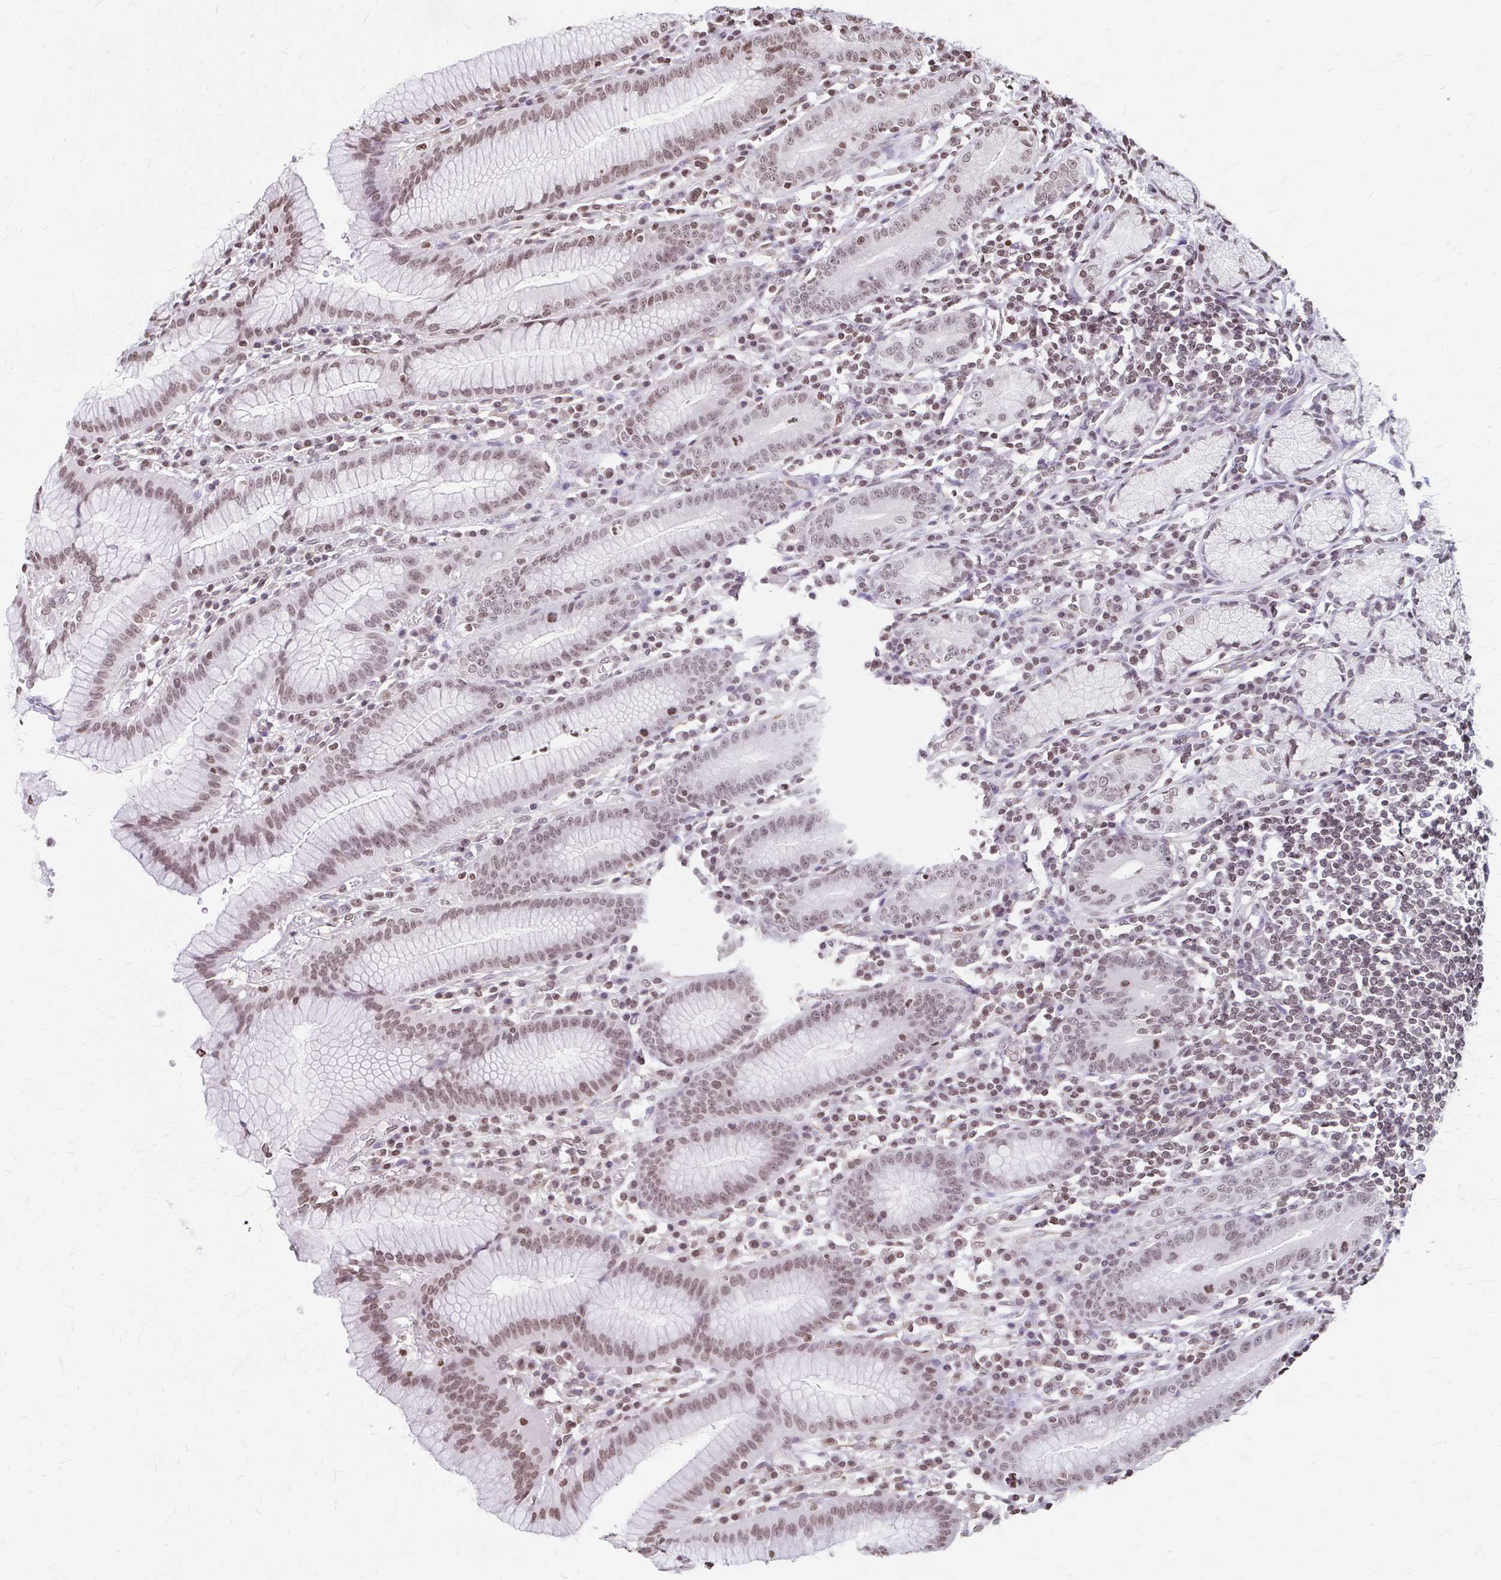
{"staining": {"intensity": "moderate", "quantity": ">75%", "location": "nuclear"}, "tissue": "stomach", "cell_type": "Glandular cells", "image_type": "normal", "snomed": [{"axis": "morphology", "description": "Normal tissue, NOS"}, {"axis": "topography", "description": "Stomach"}], "caption": "Protein analysis of unremarkable stomach exhibits moderate nuclear expression in about >75% of glandular cells.", "gene": "ORC3", "patient": {"sex": "male", "age": 55}}